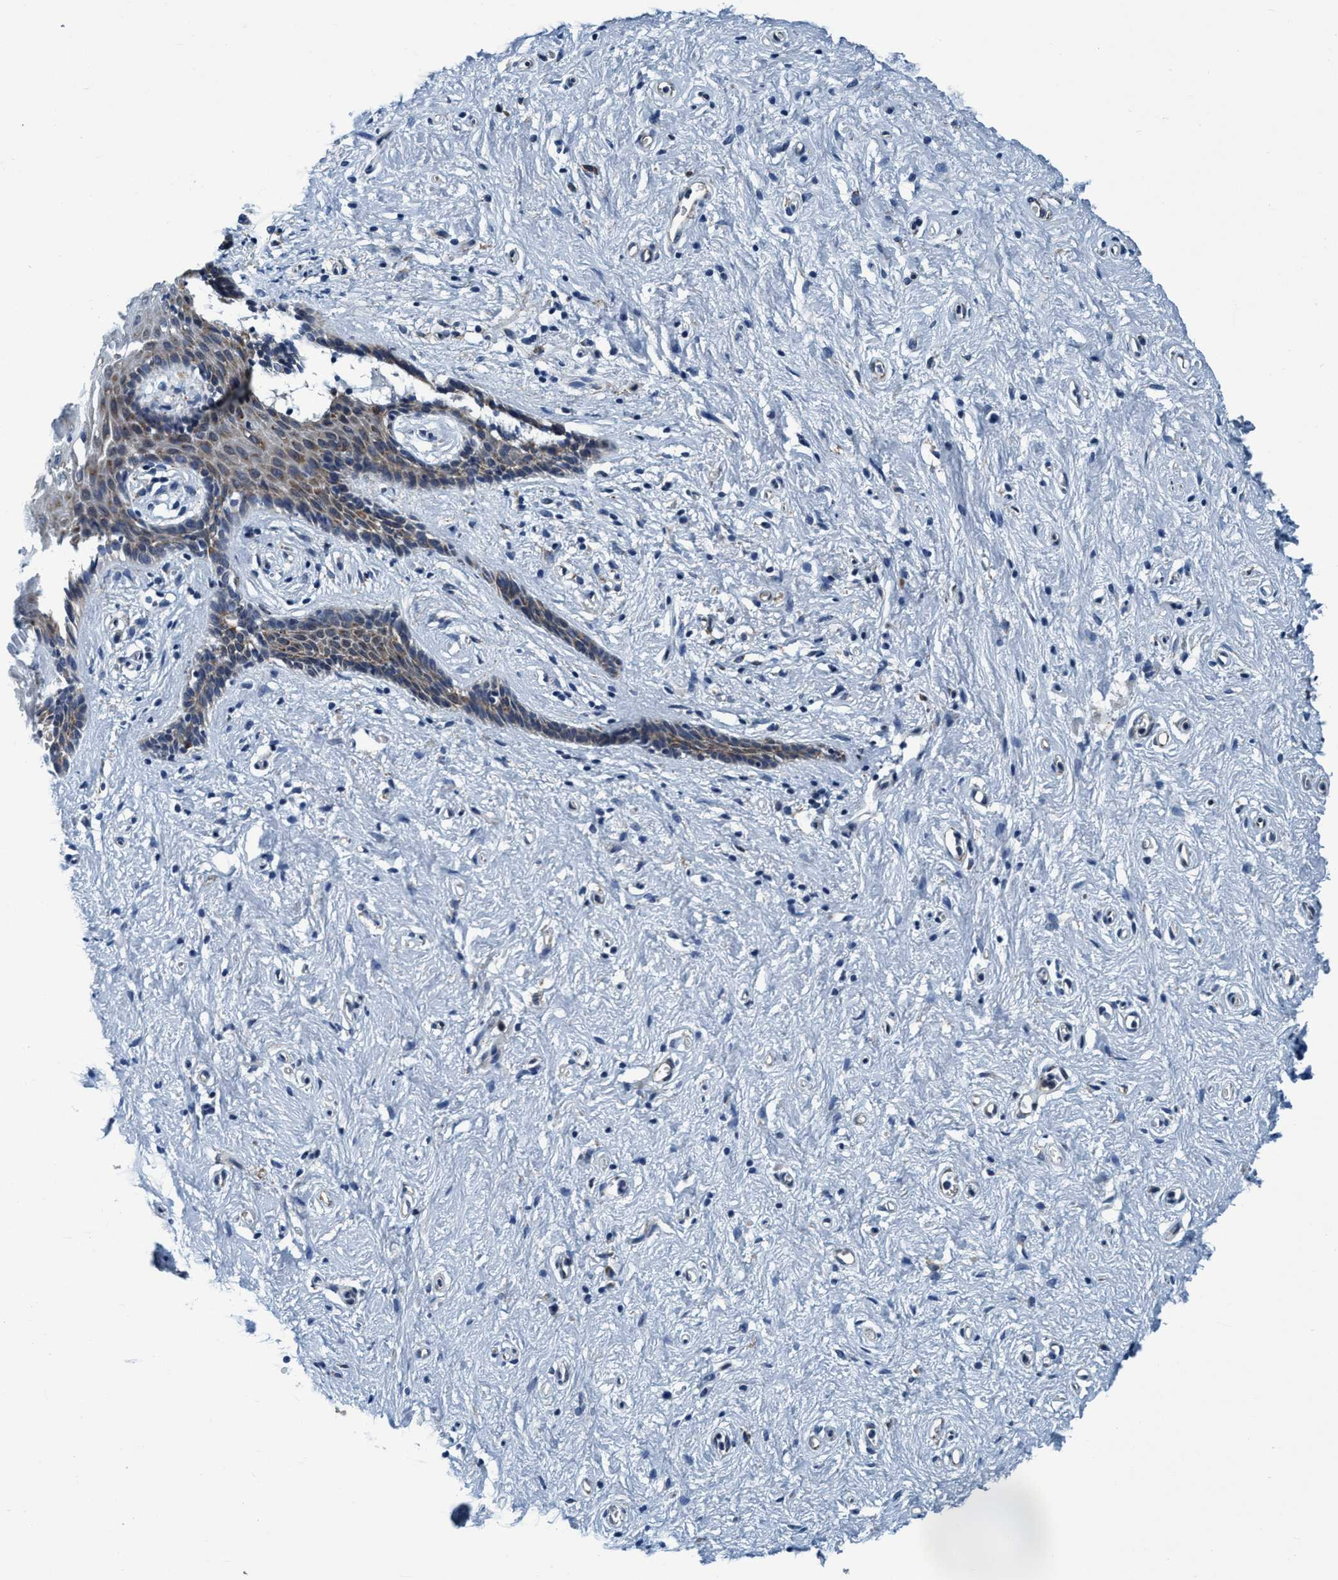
{"staining": {"intensity": "moderate", "quantity": "25%-75%", "location": "cytoplasmic/membranous"}, "tissue": "vagina", "cell_type": "Squamous epithelial cells", "image_type": "normal", "snomed": [{"axis": "morphology", "description": "Normal tissue, NOS"}, {"axis": "topography", "description": "Vagina"}], "caption": "This is a histology image of immunohistochemistry (IHC) staining of benign vagina, which shows moderate staining in the cytoplasmic/membranous of squamous epithelial cells.", "gene": "ARMC9", "patient": {"sex": "female", "age": 44}}